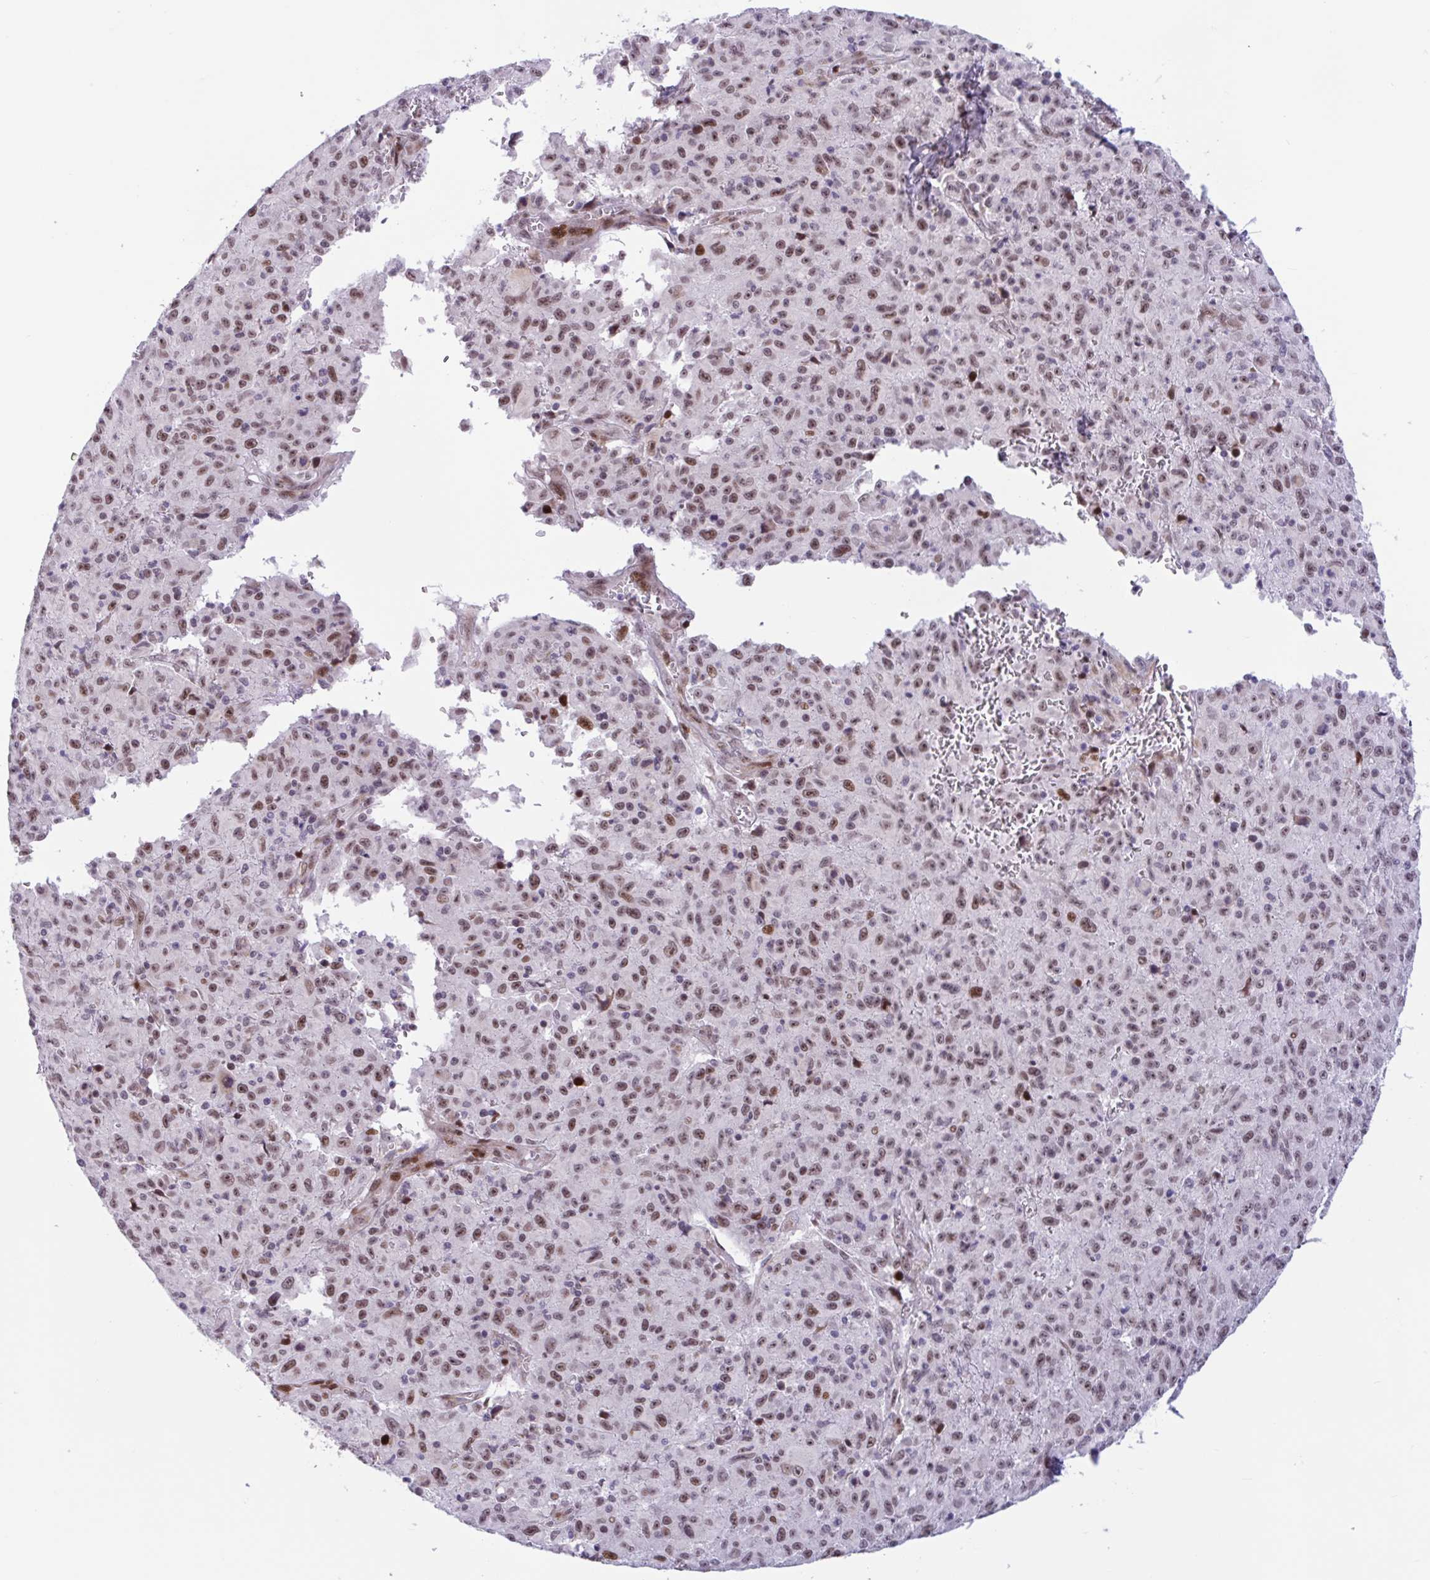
{"staining": {"intensity": "moderate", "quantity": ">75%", "location": "nuclear"}, "tissue": "melanoma", "cell_type": "Tumor cells", "image_type": "cancer", "snomed": [{"axis": "morphology", "description": "Malignant melanoma, NOS"}, {"axis": "topography", "description": "Skin"}], "caption": "High-magnification brightfield microscopy of malignant melanoma stained with DAB (brown) and counterstained with hematoxylin (blue). tumor cells exhibit moderate nuclear positivity is seen in approximately>75% of cells.", "gene": "RBL1", "patient": {"sex": "male", "age": 46}}